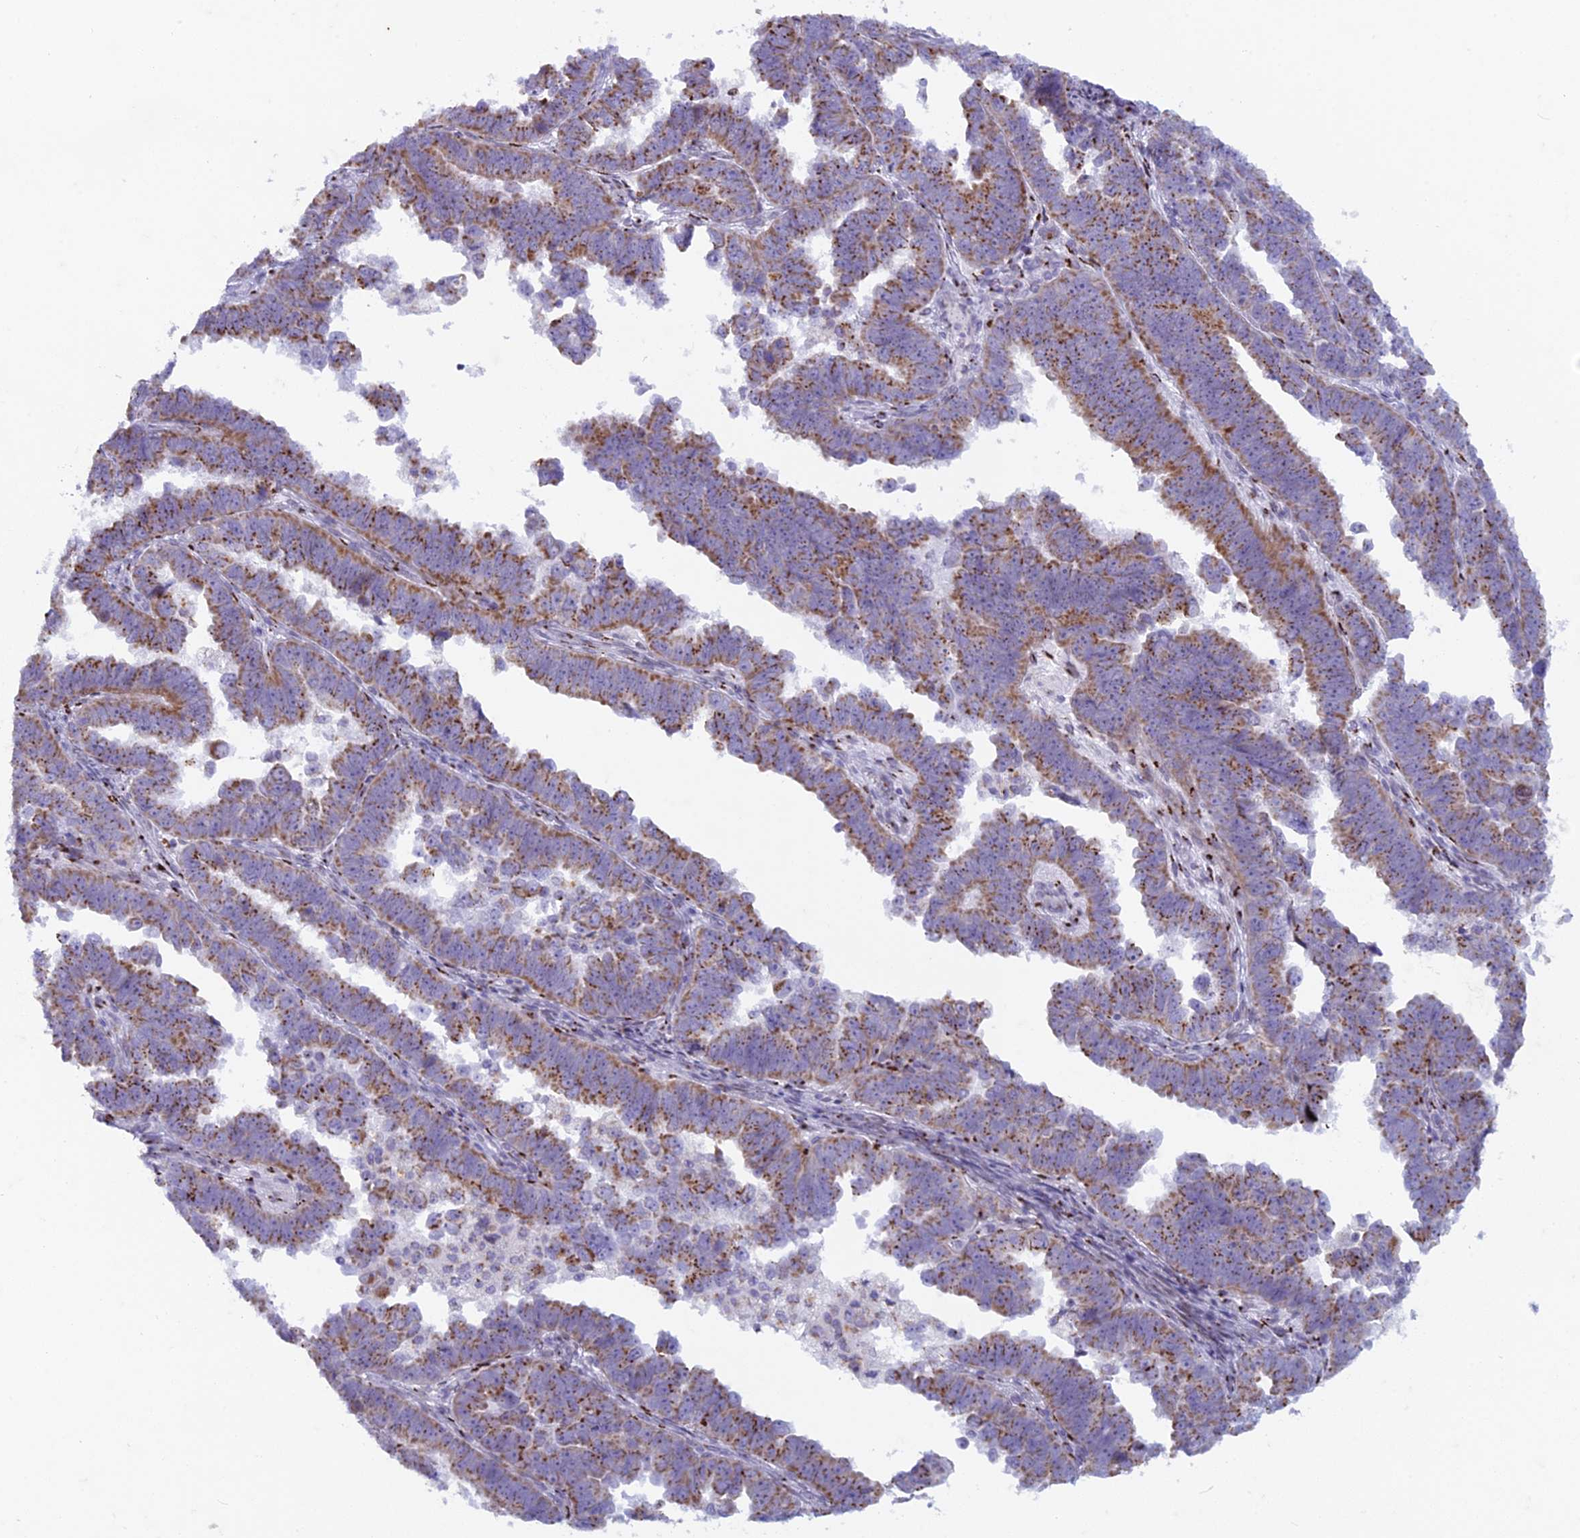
{"staining": {"intensity": "moderate", "quantity": ">75%", "location": "cytoplasmic/membranous"}, "tissue": "endometrial cancer", "cell_type": "Tumor cells", "image_type": "cancer", "snomed": [{"axis": "morphology", "description": "Adenocarcinoma, NOS"}, {"axis": "topography", "description": "Endometrium"}], "caption": "The photomicrograph displays a brown stain indicating the presence of a protein in the cytoplasmic/membranous of tumor cells in endometrial adenocarcinoma.", "gene": "FAM3C", "patient": {"sex": "female", "age": 75}}